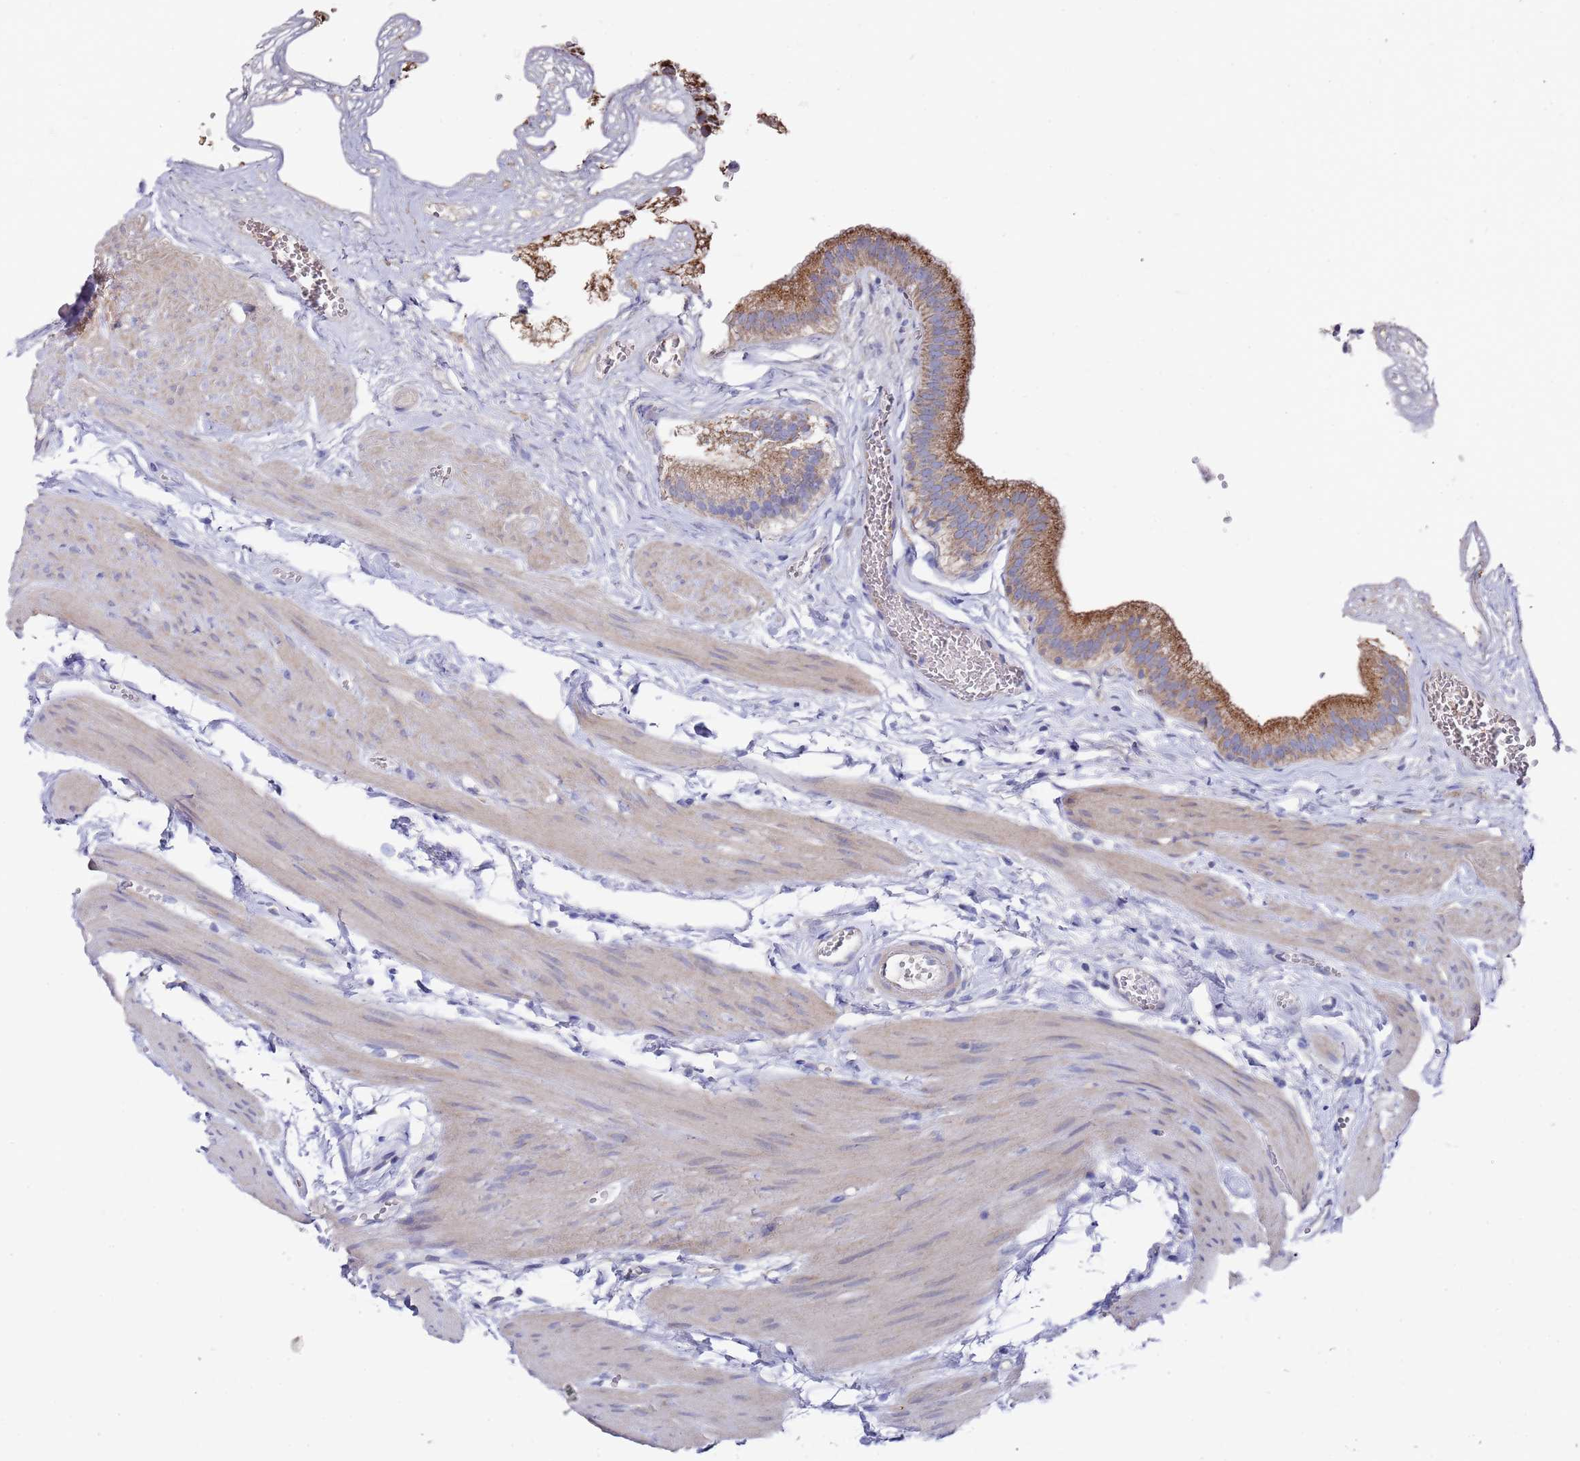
{"staining": {"intensity": "strong", "quantity": ">75%", "location": "cytoplasmic/membranous"}, "tissue": "gallbladder", "cell_type": "Glandular cells", "image_type": "normal", "snomed": [{"axis": "morphology", "description": "Normal tissue, NOS"}, {"axis": "topography", "description": "Gallbladder"}], "caption": "A high amount of strong cytoplasmic/membranous staining is appreciated in approximately >75% of glandular cells in unremarkable gallbladder.", "gene": "SCAPER", "patient": {"sex": "female", "age": 54}}